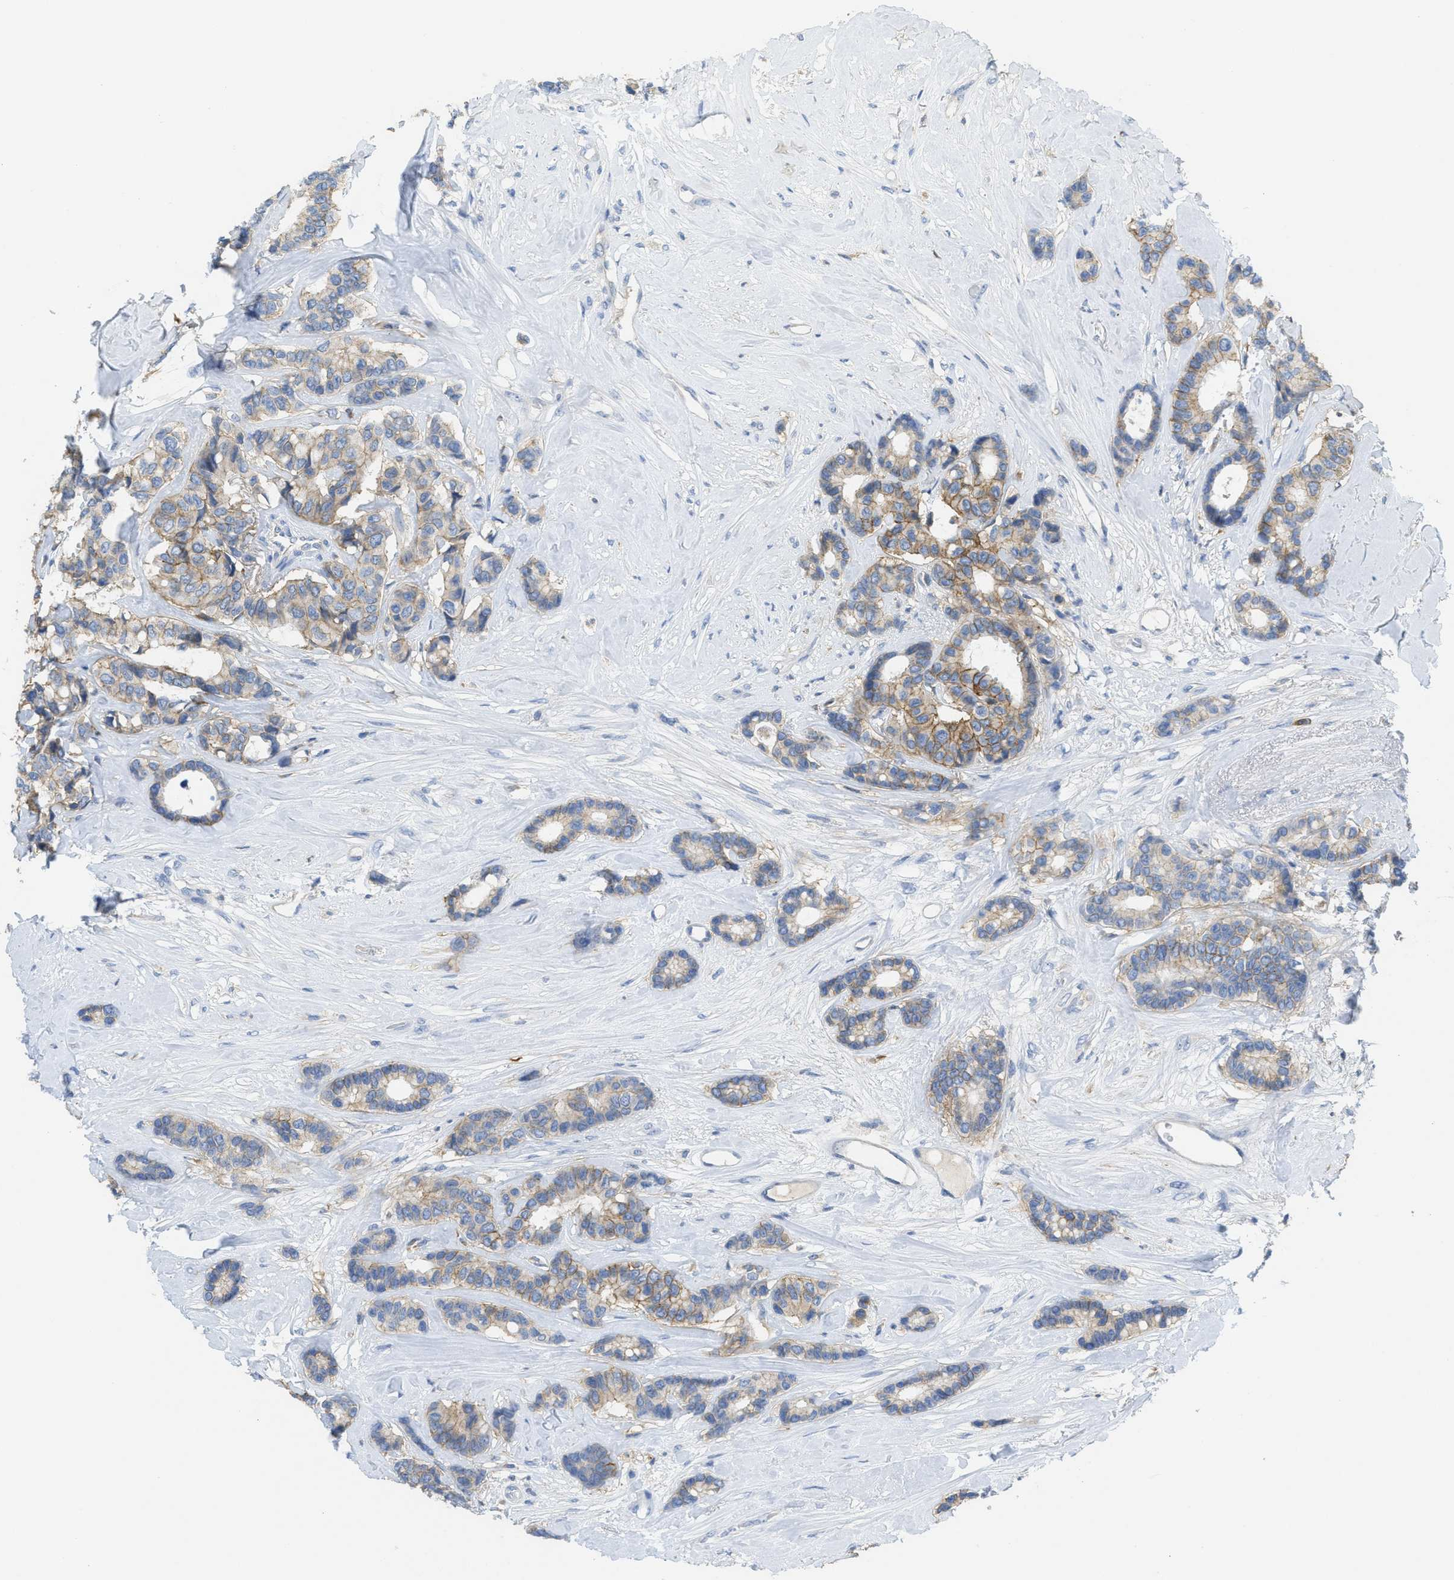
{"staining": {"intensity": "moderate", "quantity": ">75%", "location": "cytoplasmic/membranous"}, "tissue": "breast cancer", "cell_type": "Tumor cells", "image_type": "cancer", "snomed": [{"axis": "morphology", "description": "Duct carcinoma"}, {"axis": "topography", "description": "Breast"}], "caption": "Immunohistochemistry micrograph of neoplastic tissue: human intraductal carcinoma (breast) stained using IHC exhibits medium levels of moderate protein expression localized specifically in the cytoplasmic/membranous of tumor cells, appearing as a cytoplasmic/membranous brown color.", "gene": "CNNM4", "patient": {"sex": "female", "age": 87}}